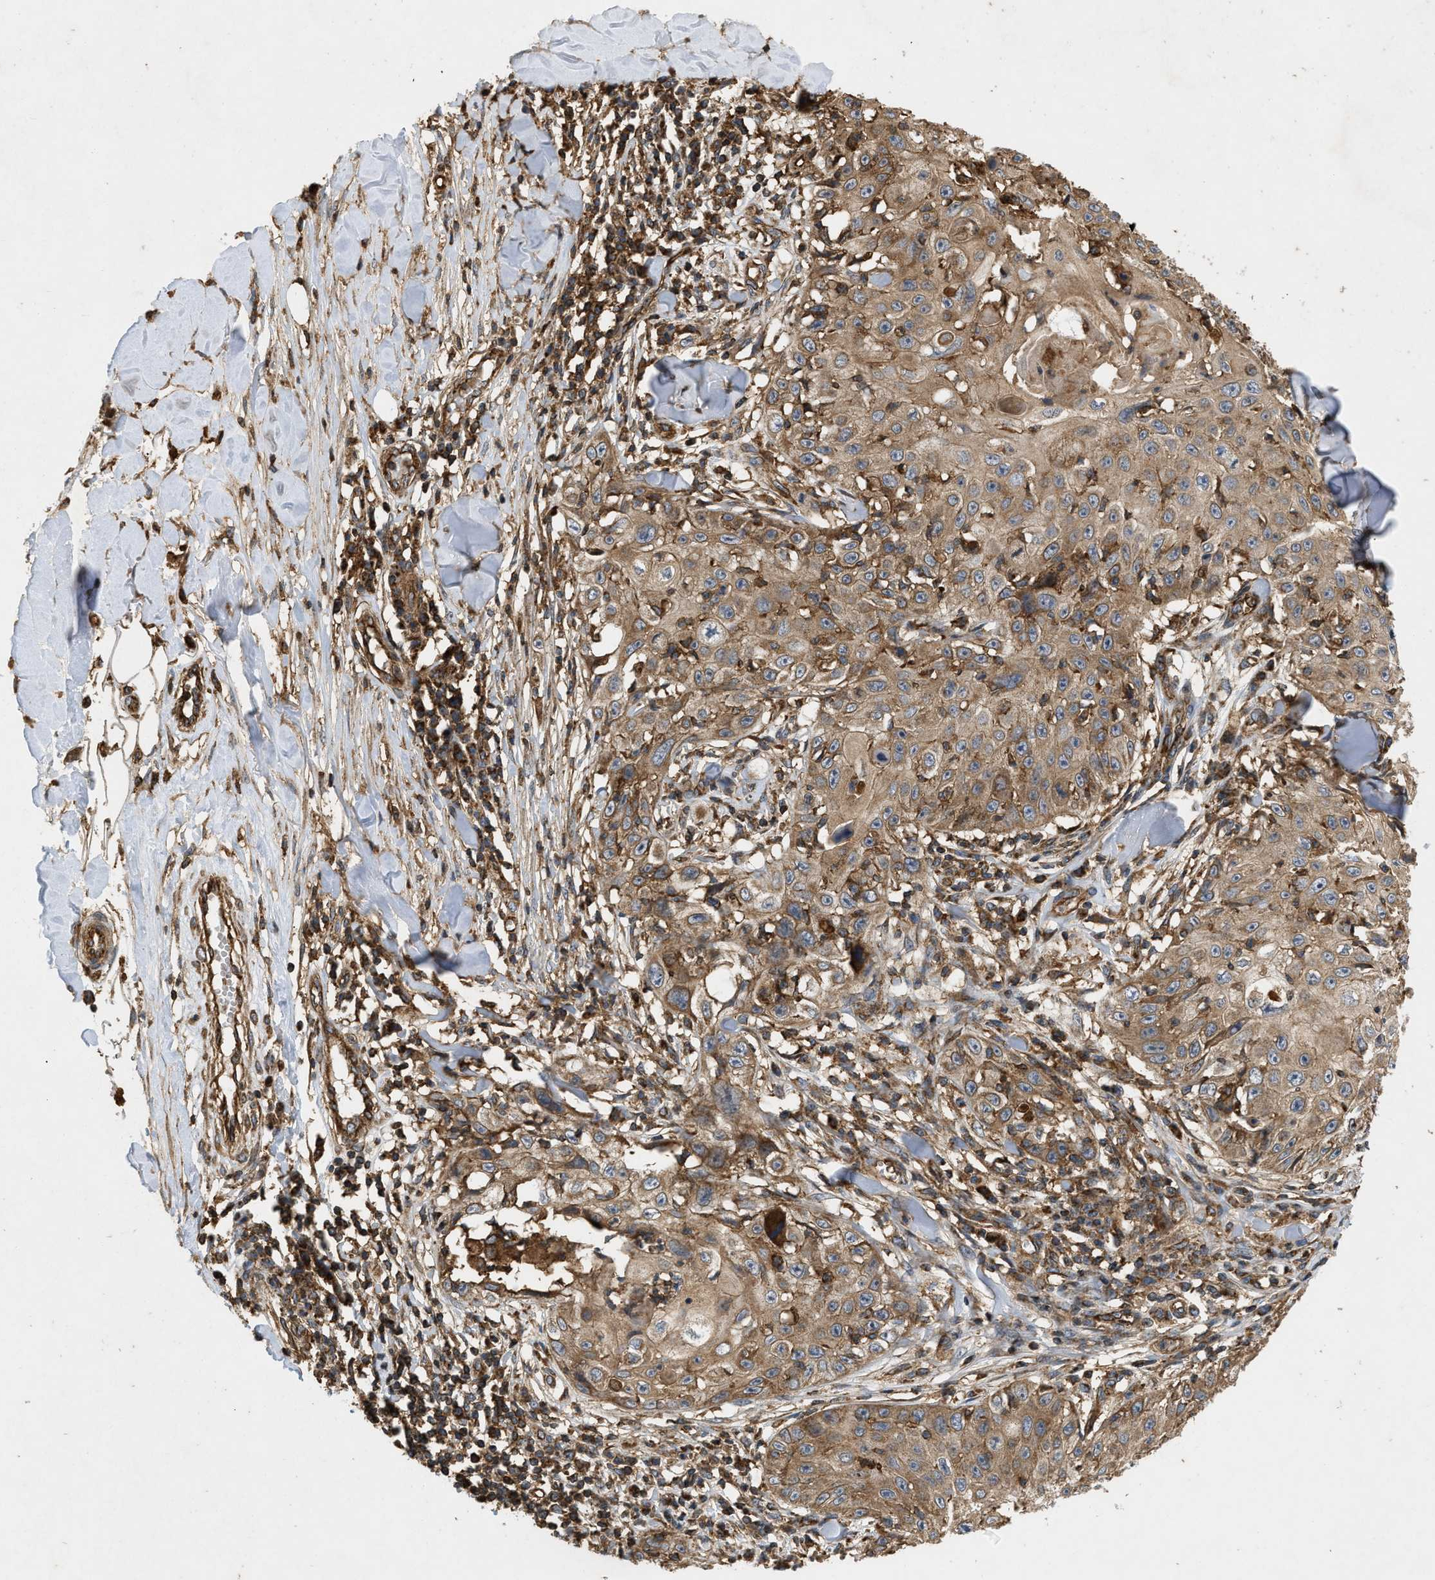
{"staining": {"intensity": "moderate", "quantity": ">75%", "location": "cytoplasmic/membranous"}, "tissue": "skin cancer", "cell_type": "Tumor cells", "image_type": "cancer", "snomed": [{"axis": "morphology", "description": "Squamous cell carcinoma, NOS"}, {"axis": "topography", "description": "Skin"}], "caption": "A brown stain shows moderate cytoplasmic/membranous expression of a protein in human skin squamous cell carcinoma tumor cells.", "gene": "GNB4", "patient": {"sex": "male", "age": 86}}